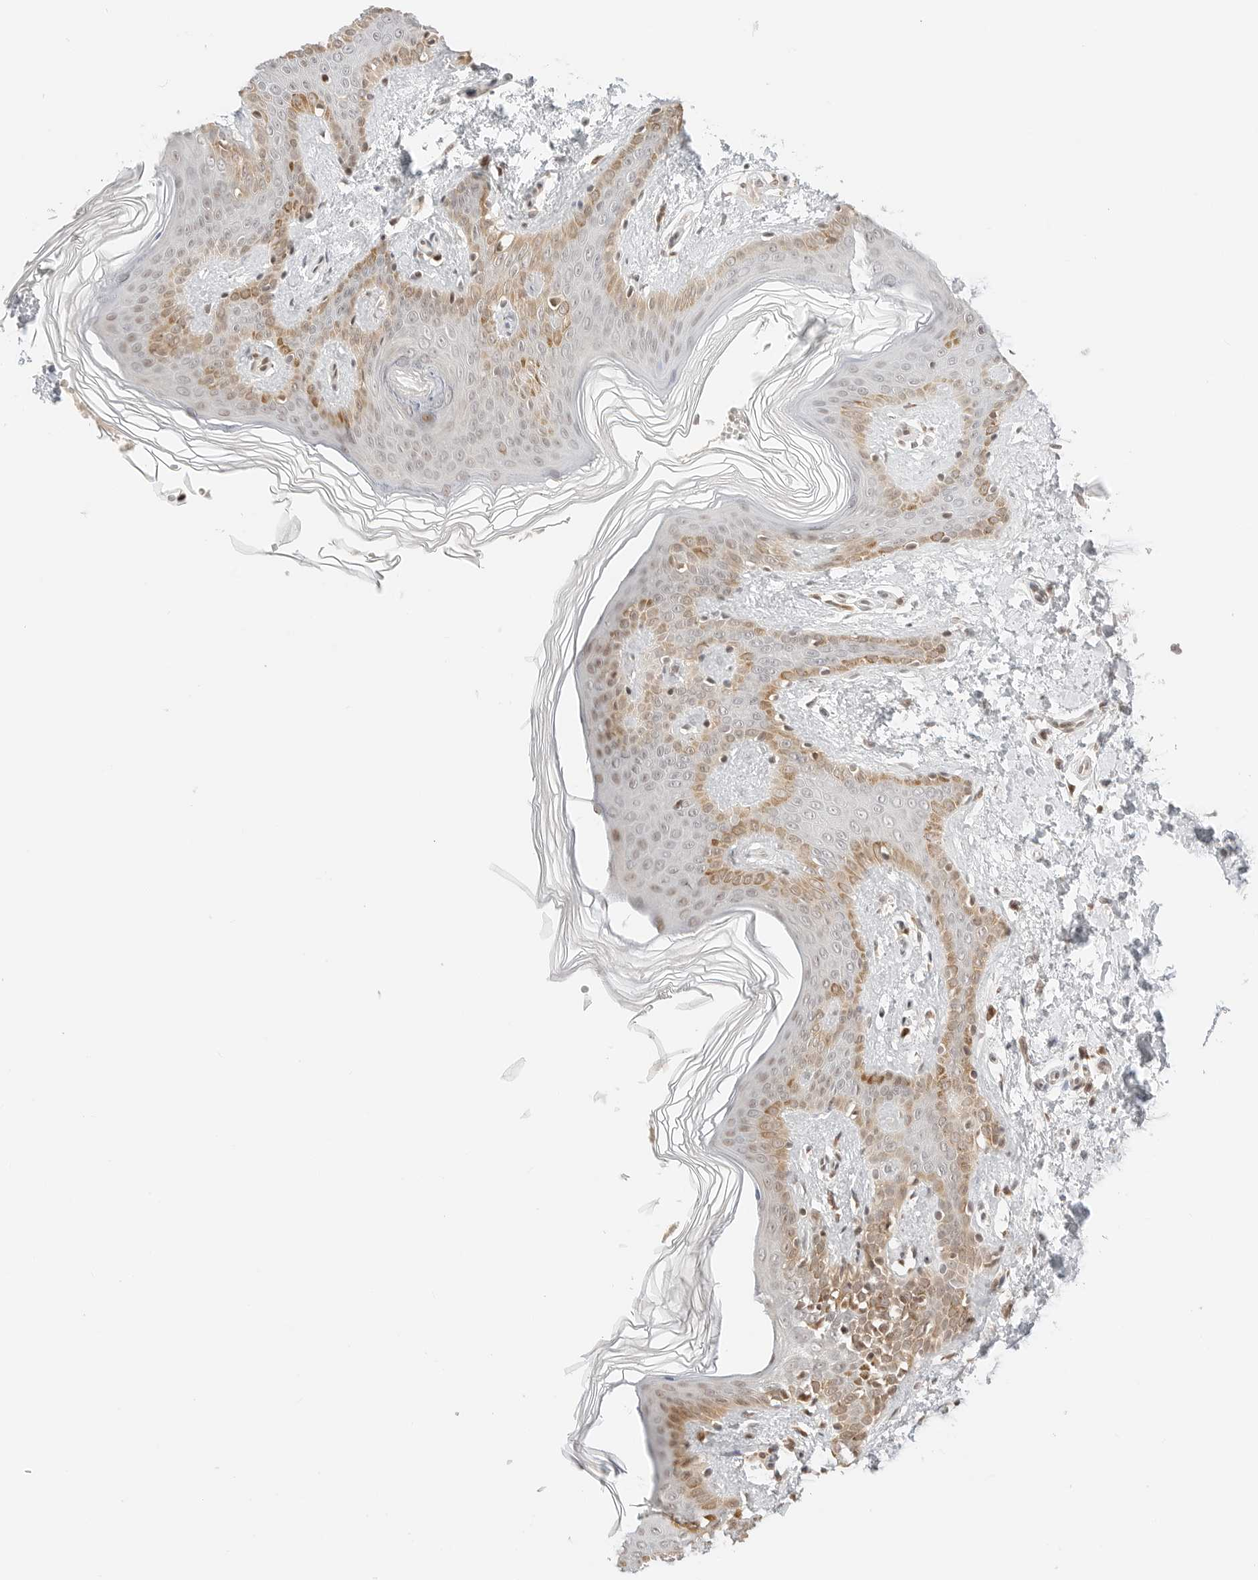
{"staining": {"intensity": "negative", "quantity": "none", "location": "none"}, "tissue": "skin", "cell_type": "Fibroblasts", "image_type": "normal", "snomed": [{"axis": "morphology", "description": "Normal tissue, NOS"}, {"axis": "morphology", "description": "Neoplasm, benign, NOS"}, {"axis": "topography", "description": "Skin"}, {"axis": "topography", "description": "Soft tissue"}], "caption": "Immunohistochemistry (IHC) of unremarkable skin demonstrates no staining in fibroblasts.", "gene": "RPS6KL1", "patient": {"sex": "male", "age": 26}}